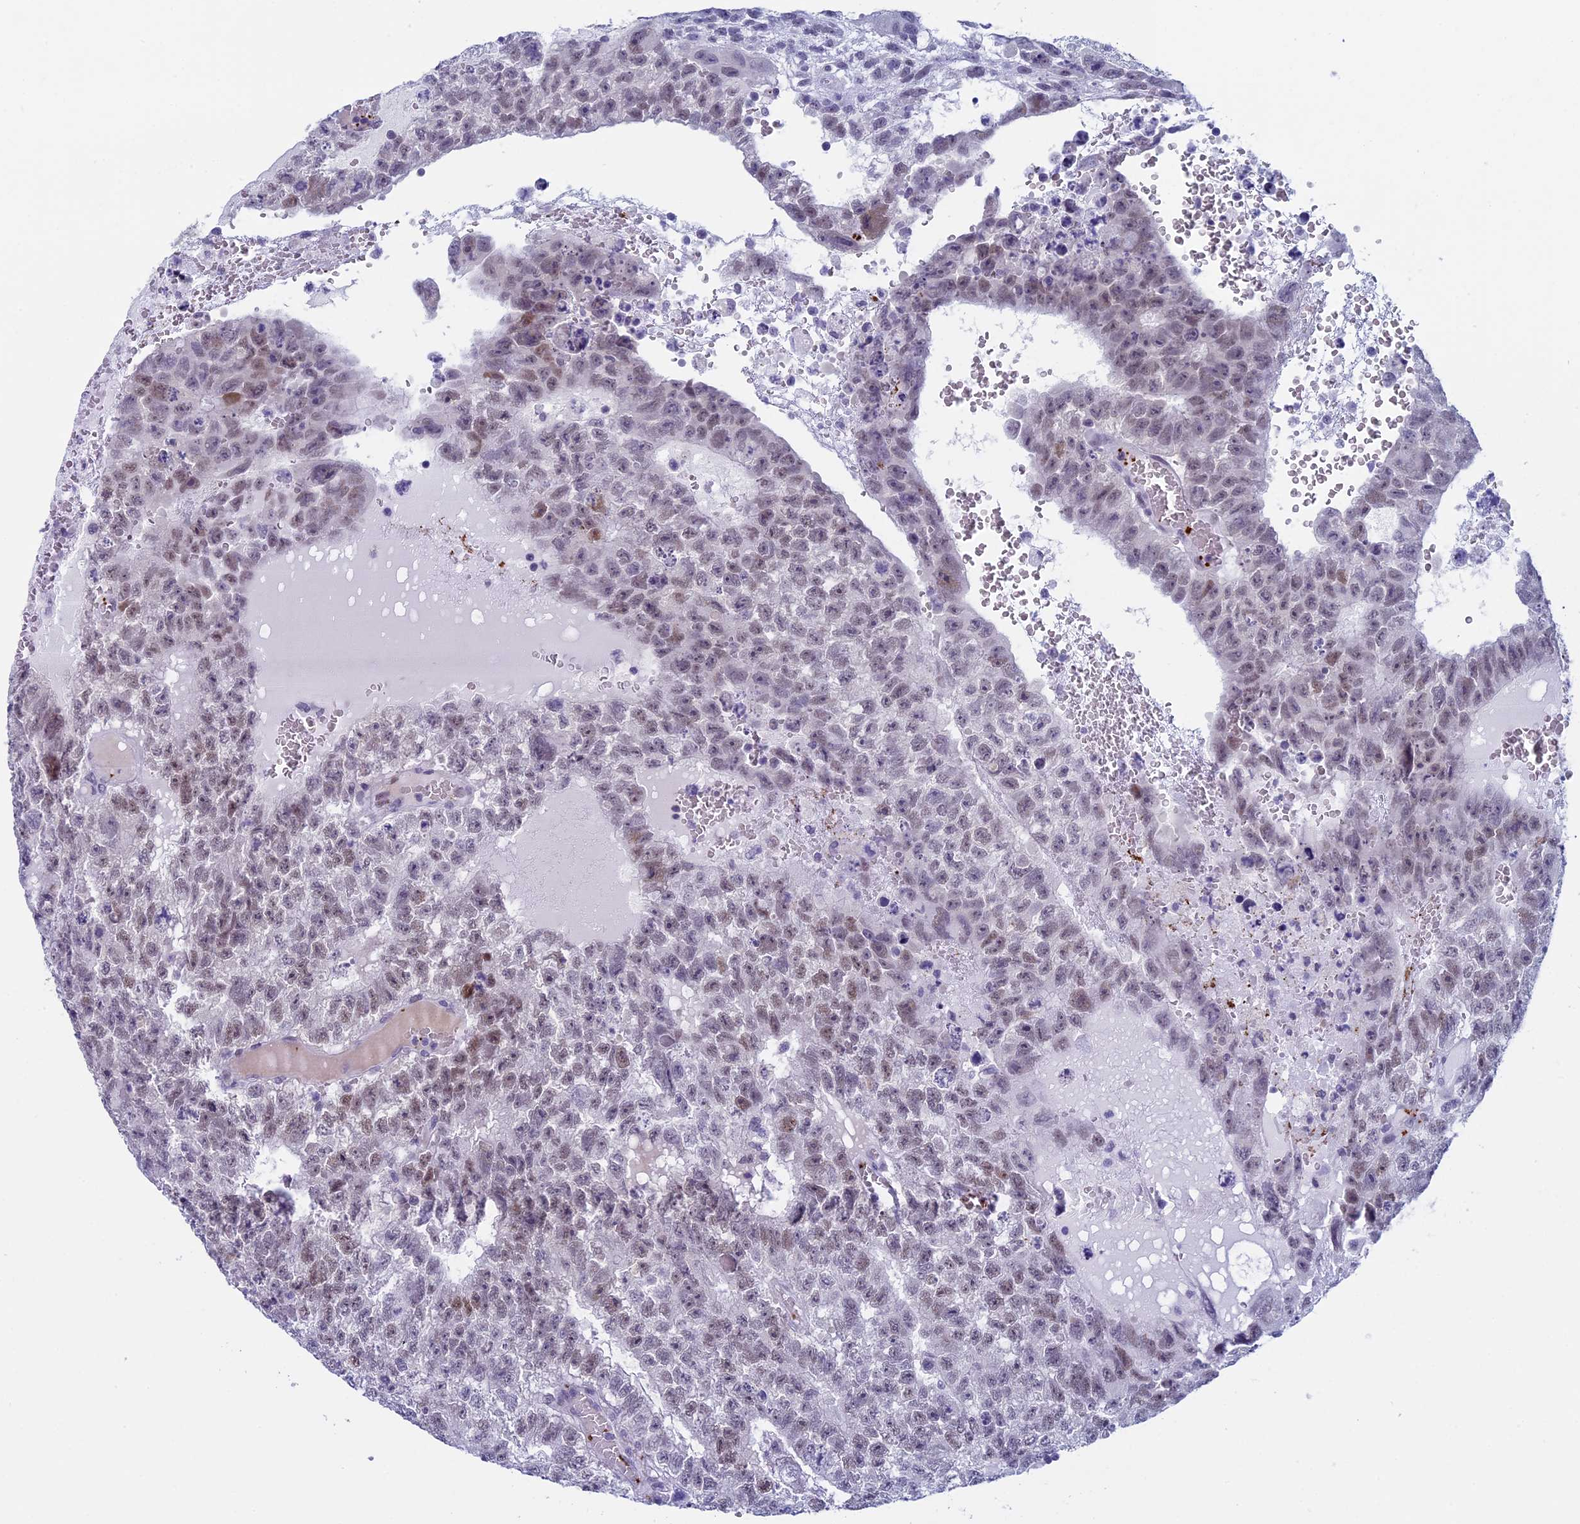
{"staining": {"intensity": "weak", "quantity": "25%-75%", "location": "nuclear"}, "tissue": "testis cancer", "cell_type": "Tumor cells", "image_type": "cancer", "snomed": [{"axis": "morphology", "description": "Carcinoma, Embryonal, NOS"}, {"axis": "topography", "description": "Testis"}], "caption": "Protein expression by immunohistochemistry (IHC) exhibits weak nuclear expression in approximately 25%-75% of tumor cells in testis cancer (embryonal carcinoma).", "gene": "AIFM2", "patient": {"sex": "male", "age": 26}}